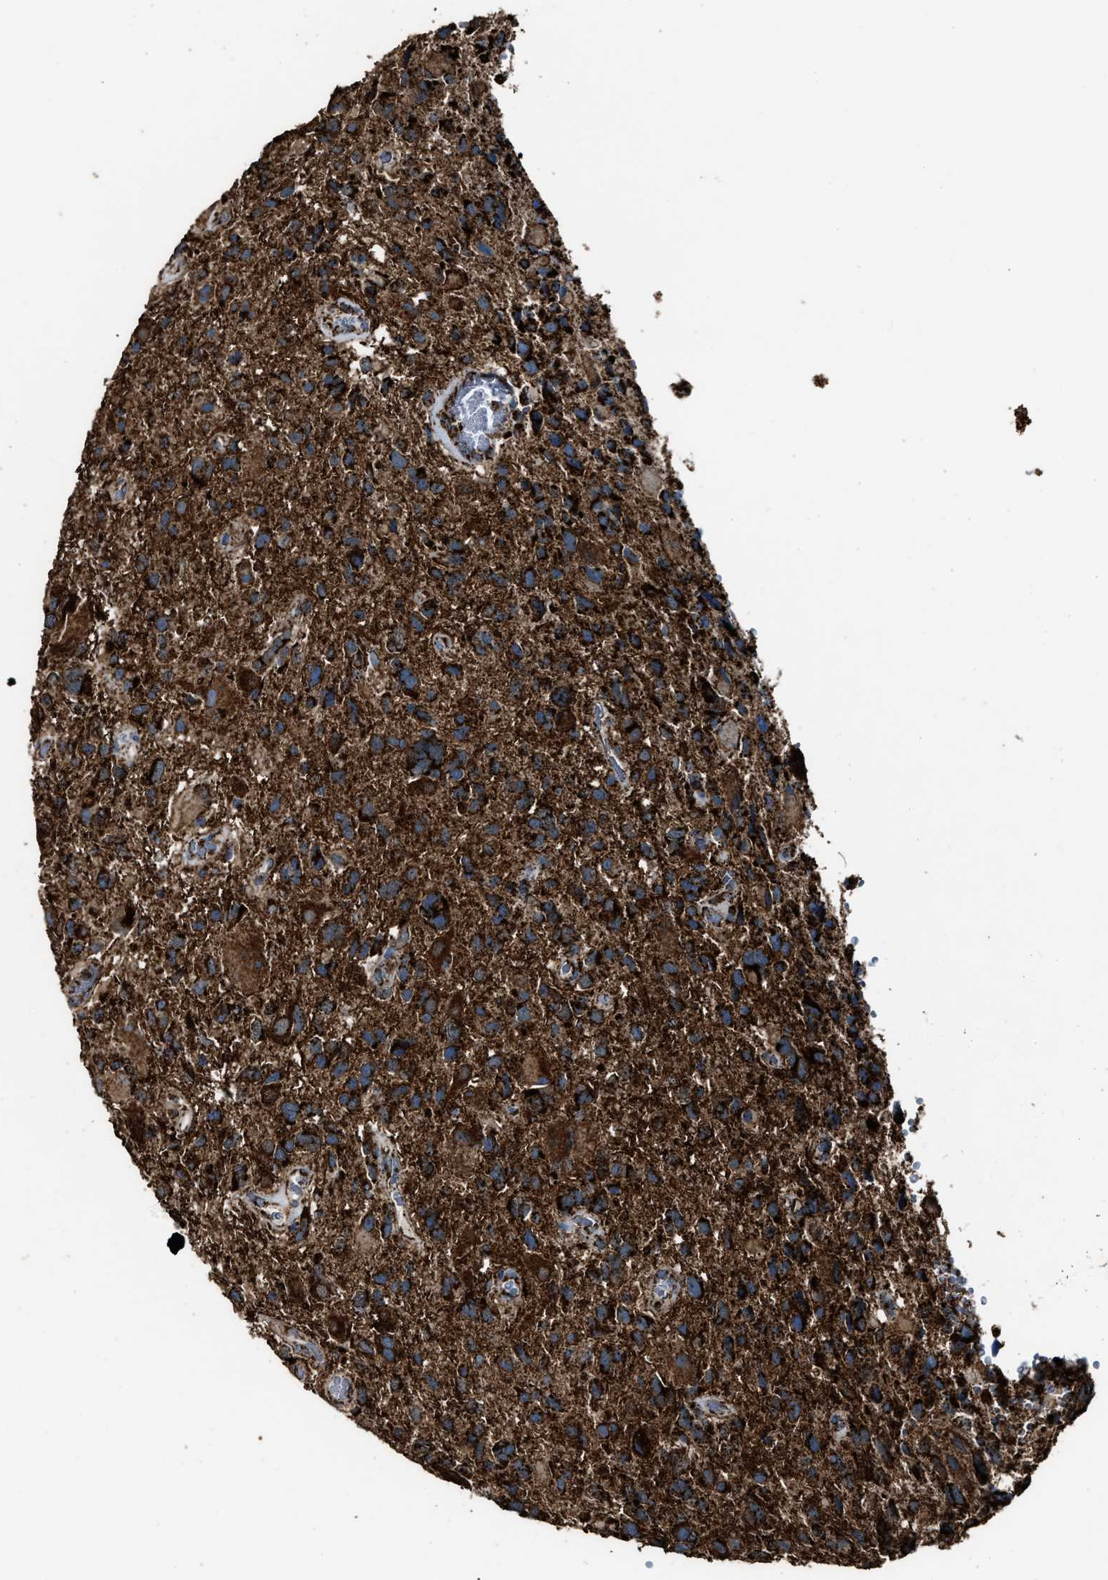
{"staining": {"intensity": "strong", "quantity": ">75%", "location": "cytoplasmic/membranous"}, "tissue": "glioma", "cell_type": "Tumor cells", "image_type": "cancer", "snomed": [{"axis": "morphology", "description": "Glioma, malignant, High grade"}, {"axis": "topography", "description": "Brain"}], "caption": "IHC (DAB (3,3'-diaminobenzidine)) staining of malignant glioma (high-grade) shows strong cytoplasmic/membranous protein staining in about >75% of tumor cells.", "gene": "MDH2", "patient": {"sex": "male", "age": 33}}